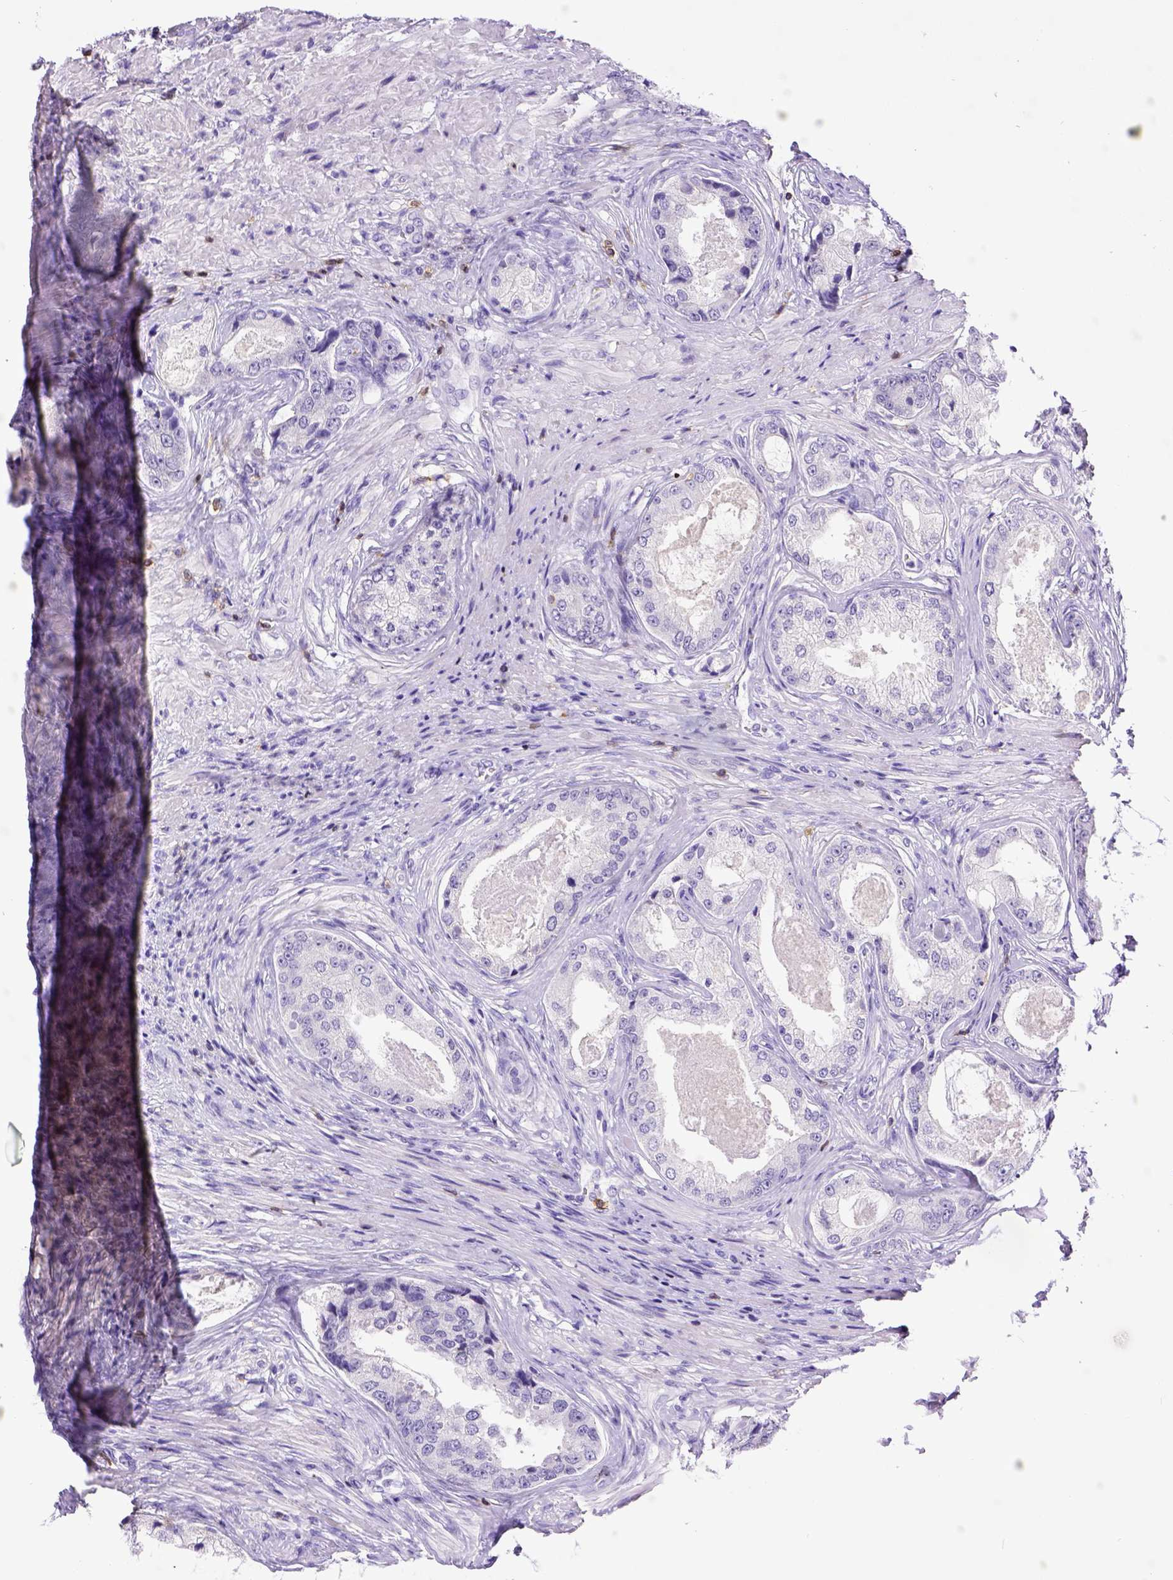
{"staining": {"intensity": "negative", "quantity": "none", "location": "none"}, "tissue": "prostate cancer", "cell_type": "Tumor cells", "image_type": "cancer", "snomed": [{"axis": "morphology", "description": "Adenocarcinoma, Low grade"}, {"axis": "topography", "description": "Prostate"}], "caption": "Prostate cancer was stained to show a protein in brown. There is no significant expression in tumor cells. (DAB IHC, high magnification).", "gene": "CD3E", "patient": {"sex": "male", "age": 68}}